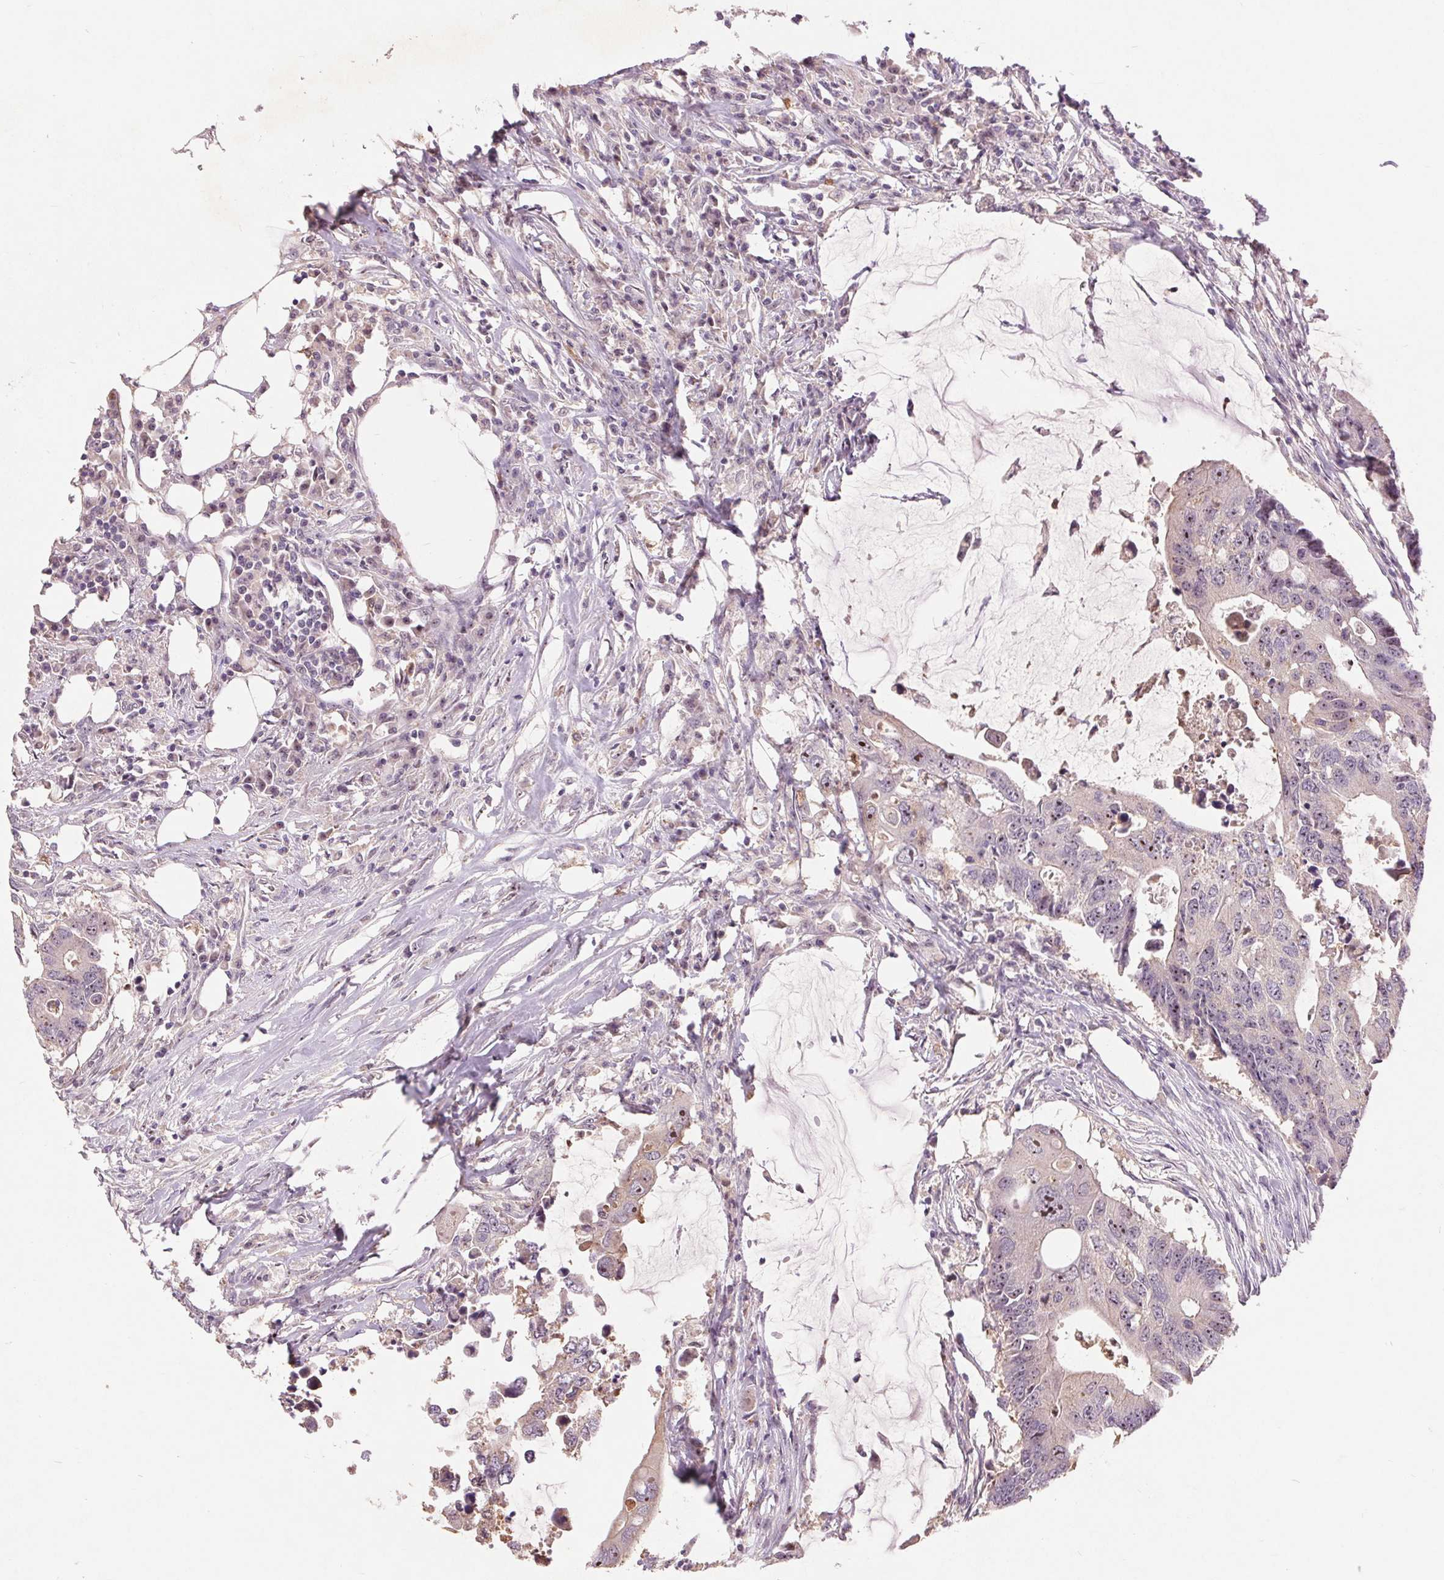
{"staining": {"intensity": "weak", "quantity": "<25%", "location": "cytoplasmic/membranous"}, "tissue": "colorectal cancer", "cell_type": "Tumor cells", "image_type": "cancer", "snomed": [{"axis": "morphology", "description": "Adenocarcinoma, NOS"}, {"axis": "topography", "description": "Colon"}], "caption": "Tumor cells show no significant protein positivity in colorectal adenocarcinoma.", "gene": "RANBP3L", "patient": {"sex": "male", "age": 71}}